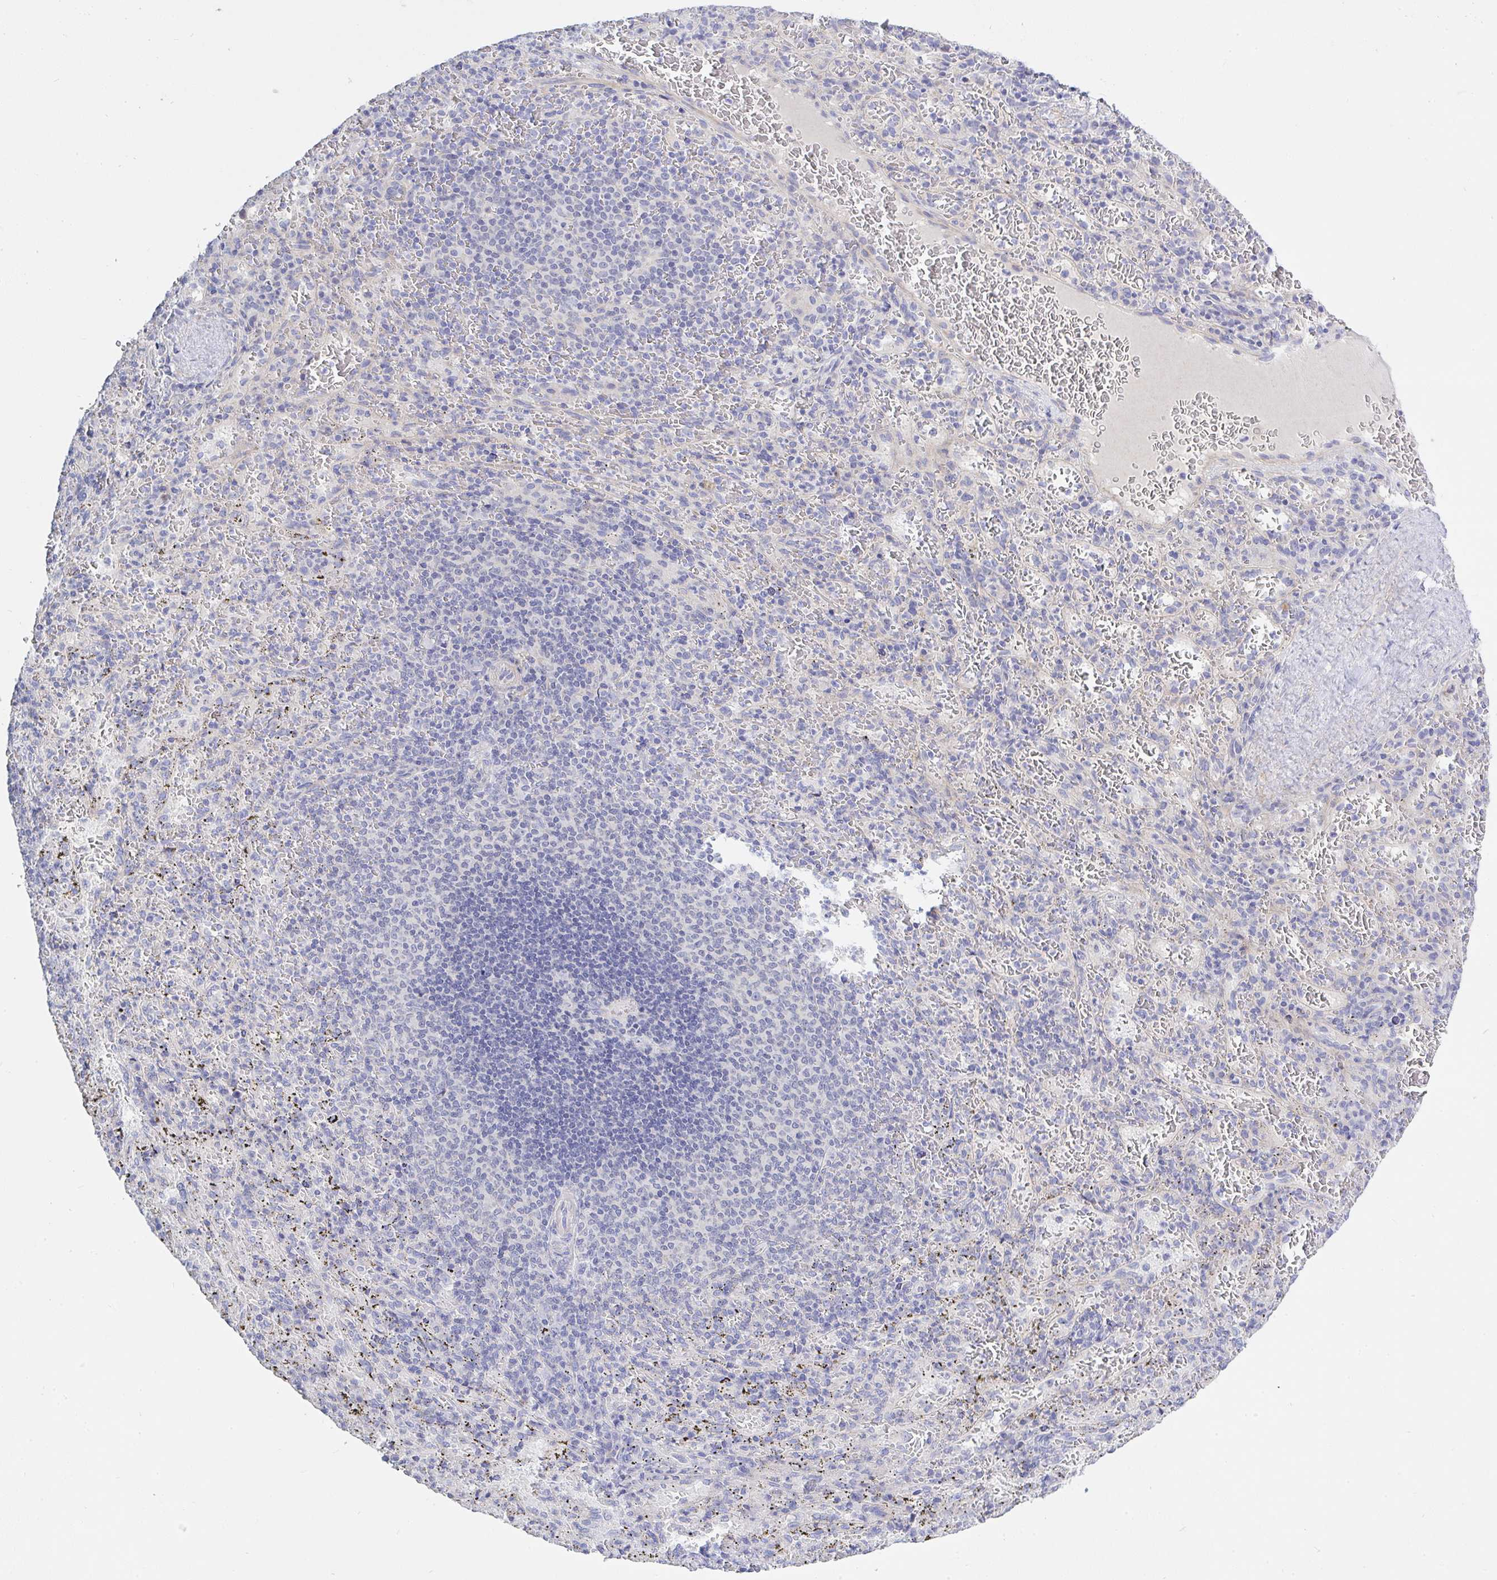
{"staining": {"intensity": "negative", "quantity": "none", "location": "none"}, "tissue": "spleen", "cell_type": "Cells in red pulp", "image_type": "normal", "snomed": [{"axis": "morphology", "description": "Normal tissue, NOS"}, {"axis": "topography", "description": "Spleen"}], "caption": "Immunohistochemistry of unremarkable human spleen exhibits no expression in cells in red pulp. Nuclei are stained in blue.", "gene": "ZNF561", "patient": {"sex": "male", "age": 57}}